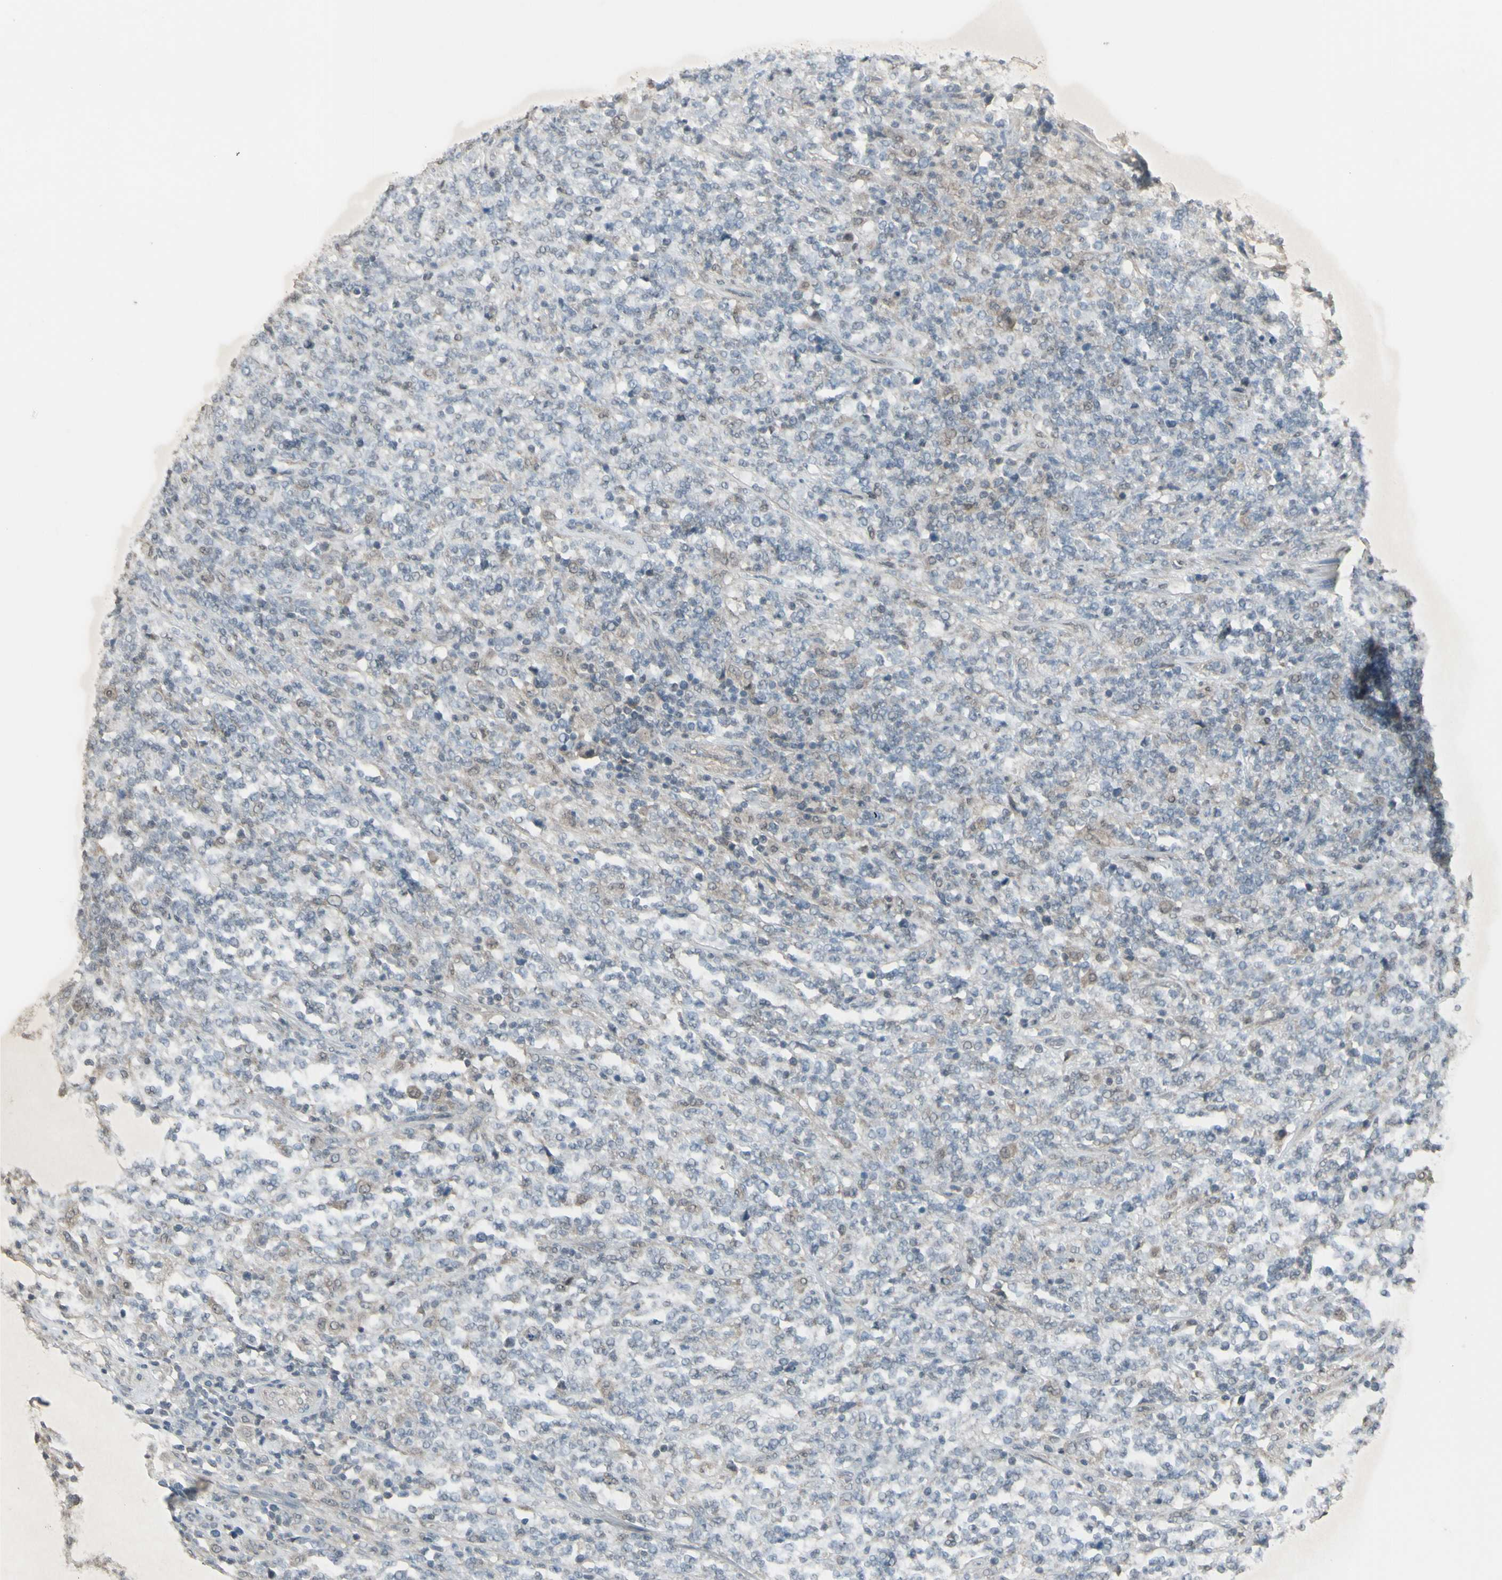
{"staining": {"intensity": "negative", "quantity": "none", "location": "none"}, "tissue": "lymphoma", "cell_type": "Tumor cells", "image_type": "cancer", "snomed": [{"axis": "morphology", "description": "Malignant lymphoma, non-Hodgkin's type, High grade"}, {"axis": "topography", "description": "Soft tissue"}], "caption": "Immunohistochemistry (IHC) of human lymphoma displays no expression in tumor cells. (DAB immunohistochemistry (IHC) with hematoxylin counter stain).", "gene": "FXYD3", "patient": {"sex": "male", "age": 18}}